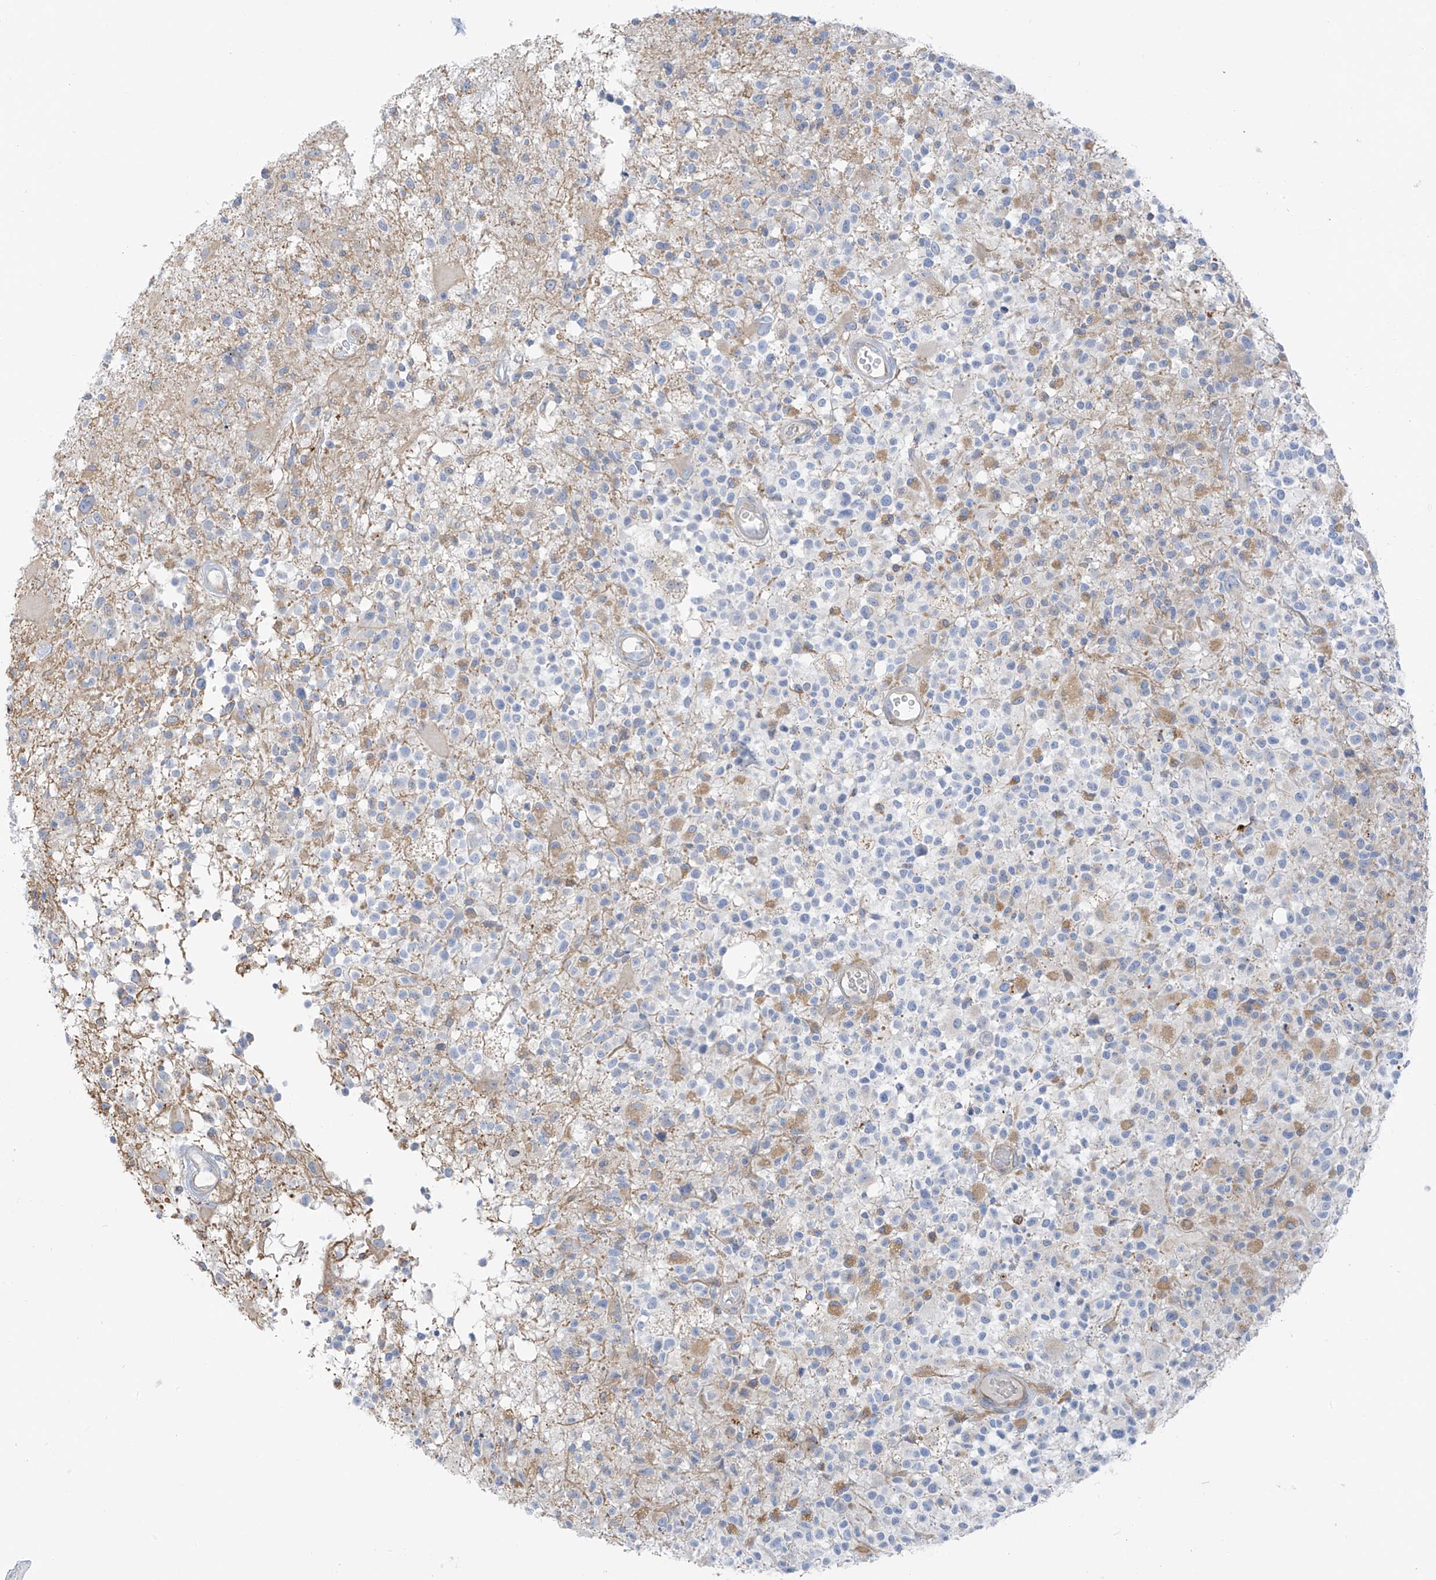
{"staining": {"intensity": "negative", "quantity": "none", "location": "none"}, "tissue": "glioma", "cell_type": "Tumor cells", "image_type": "cancer", "snomed": [{"axis": "morphology", "description": "Glioma, malignant, High grade"}, {"axis": "morphology", "description": "Glioblastoma, NOS"}, {"axis": "topography", "description": "Brain"}], "caption": "Human glioma stained for a protein using IHC displays no expression in tumor cells.", "gene": "TAL2", "patient": {"sex": "male", "age": 60}}